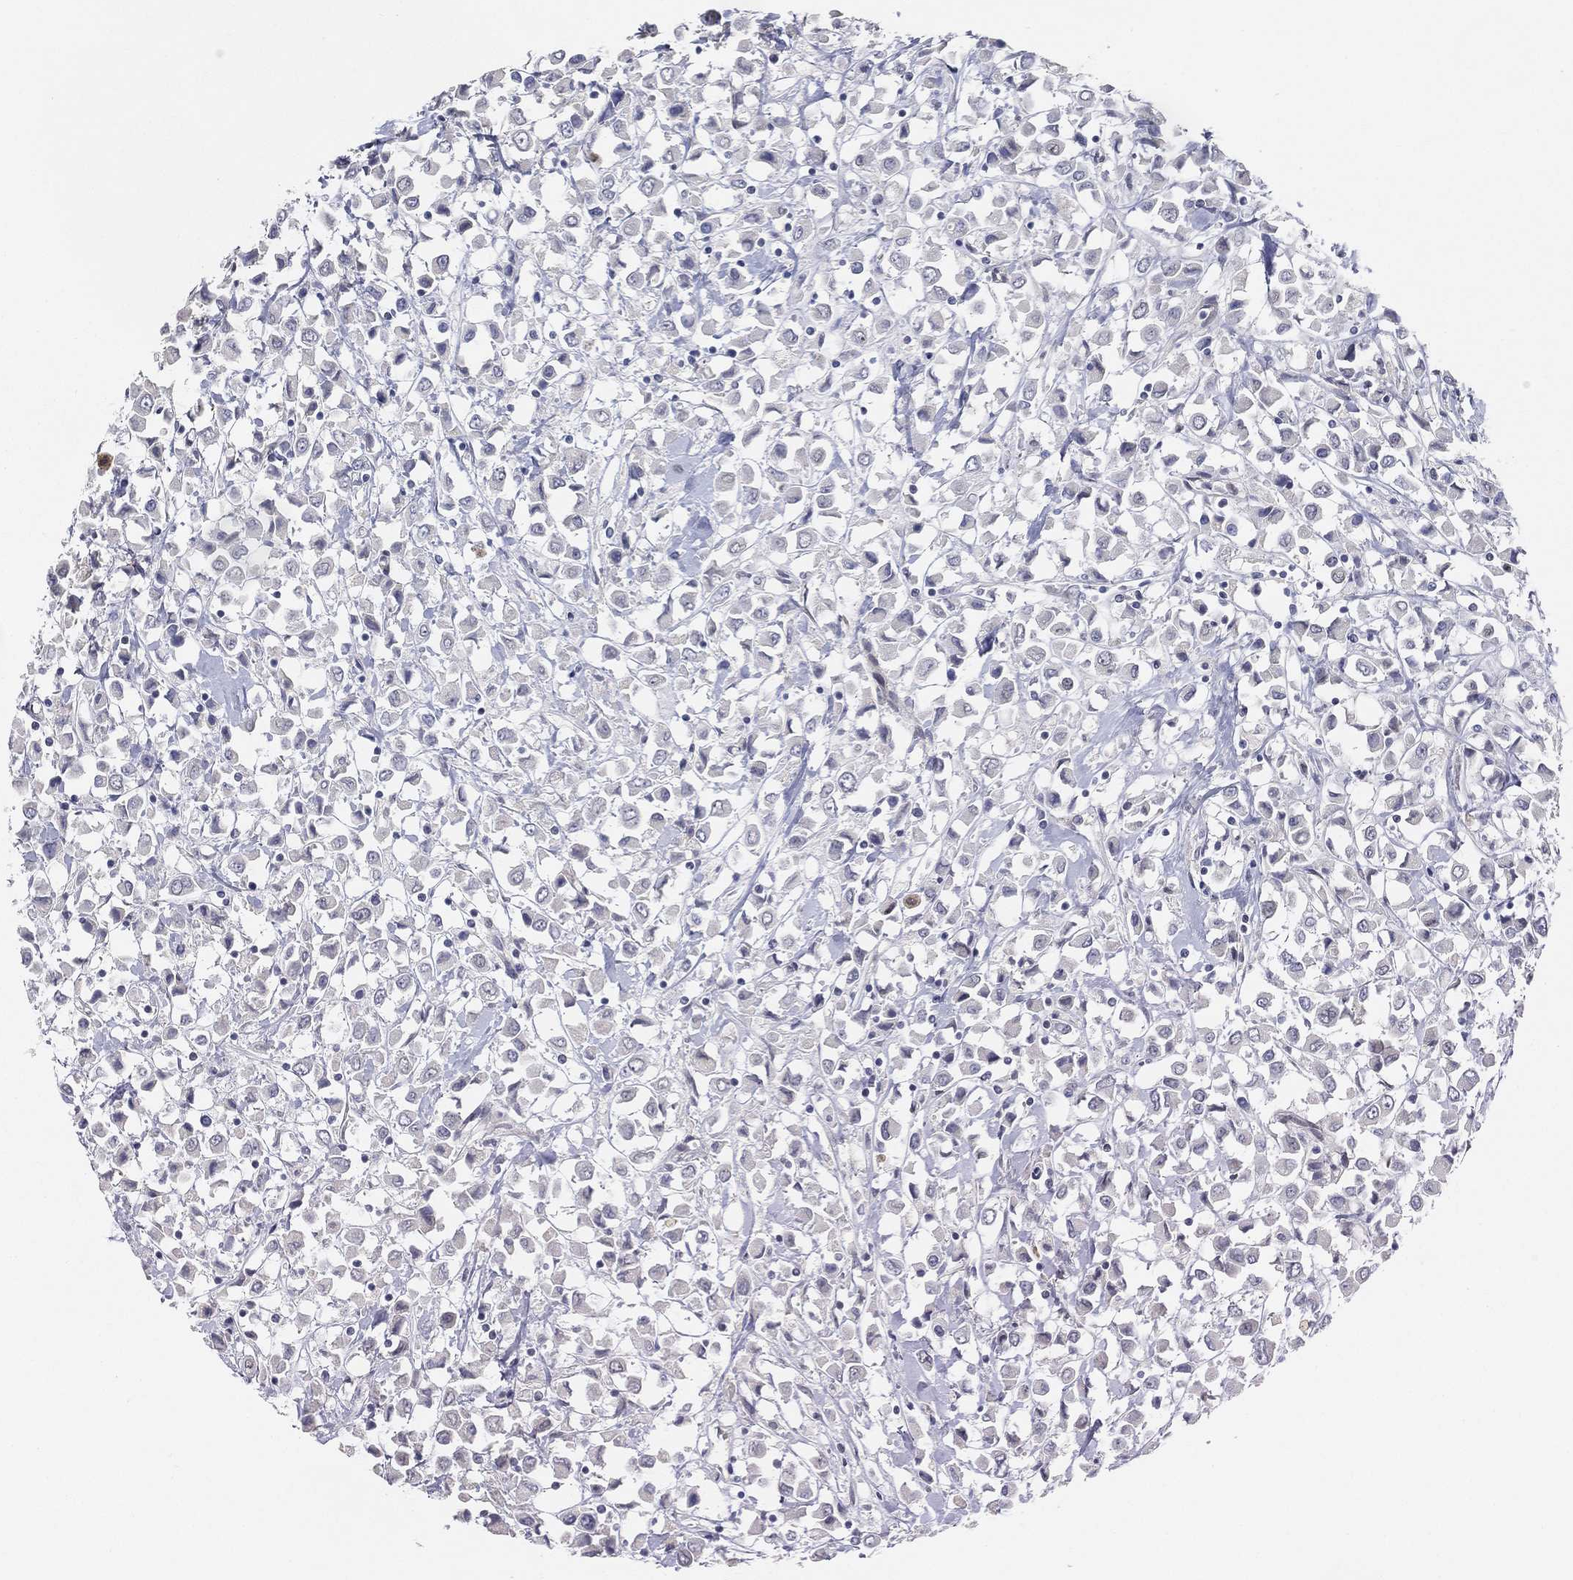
{"staining": {"intensity": "strong", "quantity": "<25%", "location": "nuclear"}, "tissue": "breast cancer", "cell_type": "Tumor cells", "image_type": "cancer", "snomed": [{"axis": "morphology", "description": "Duct carcinoma"}, {"axis": "topography", "description": "Breast"}], "caption": "IHC staining of intraductal carcinoma (breast), which demonstrates medium levels of strong nuclear expression in about <25% of tumor cells indicating strong nuclear protein expression. The staining was performed using DAB (brown) for protein detection and nuclei were counterstained in hematoxylin (blue).", "gene": "LMNB1", "patient": {"sex": "female", "age": 61}}